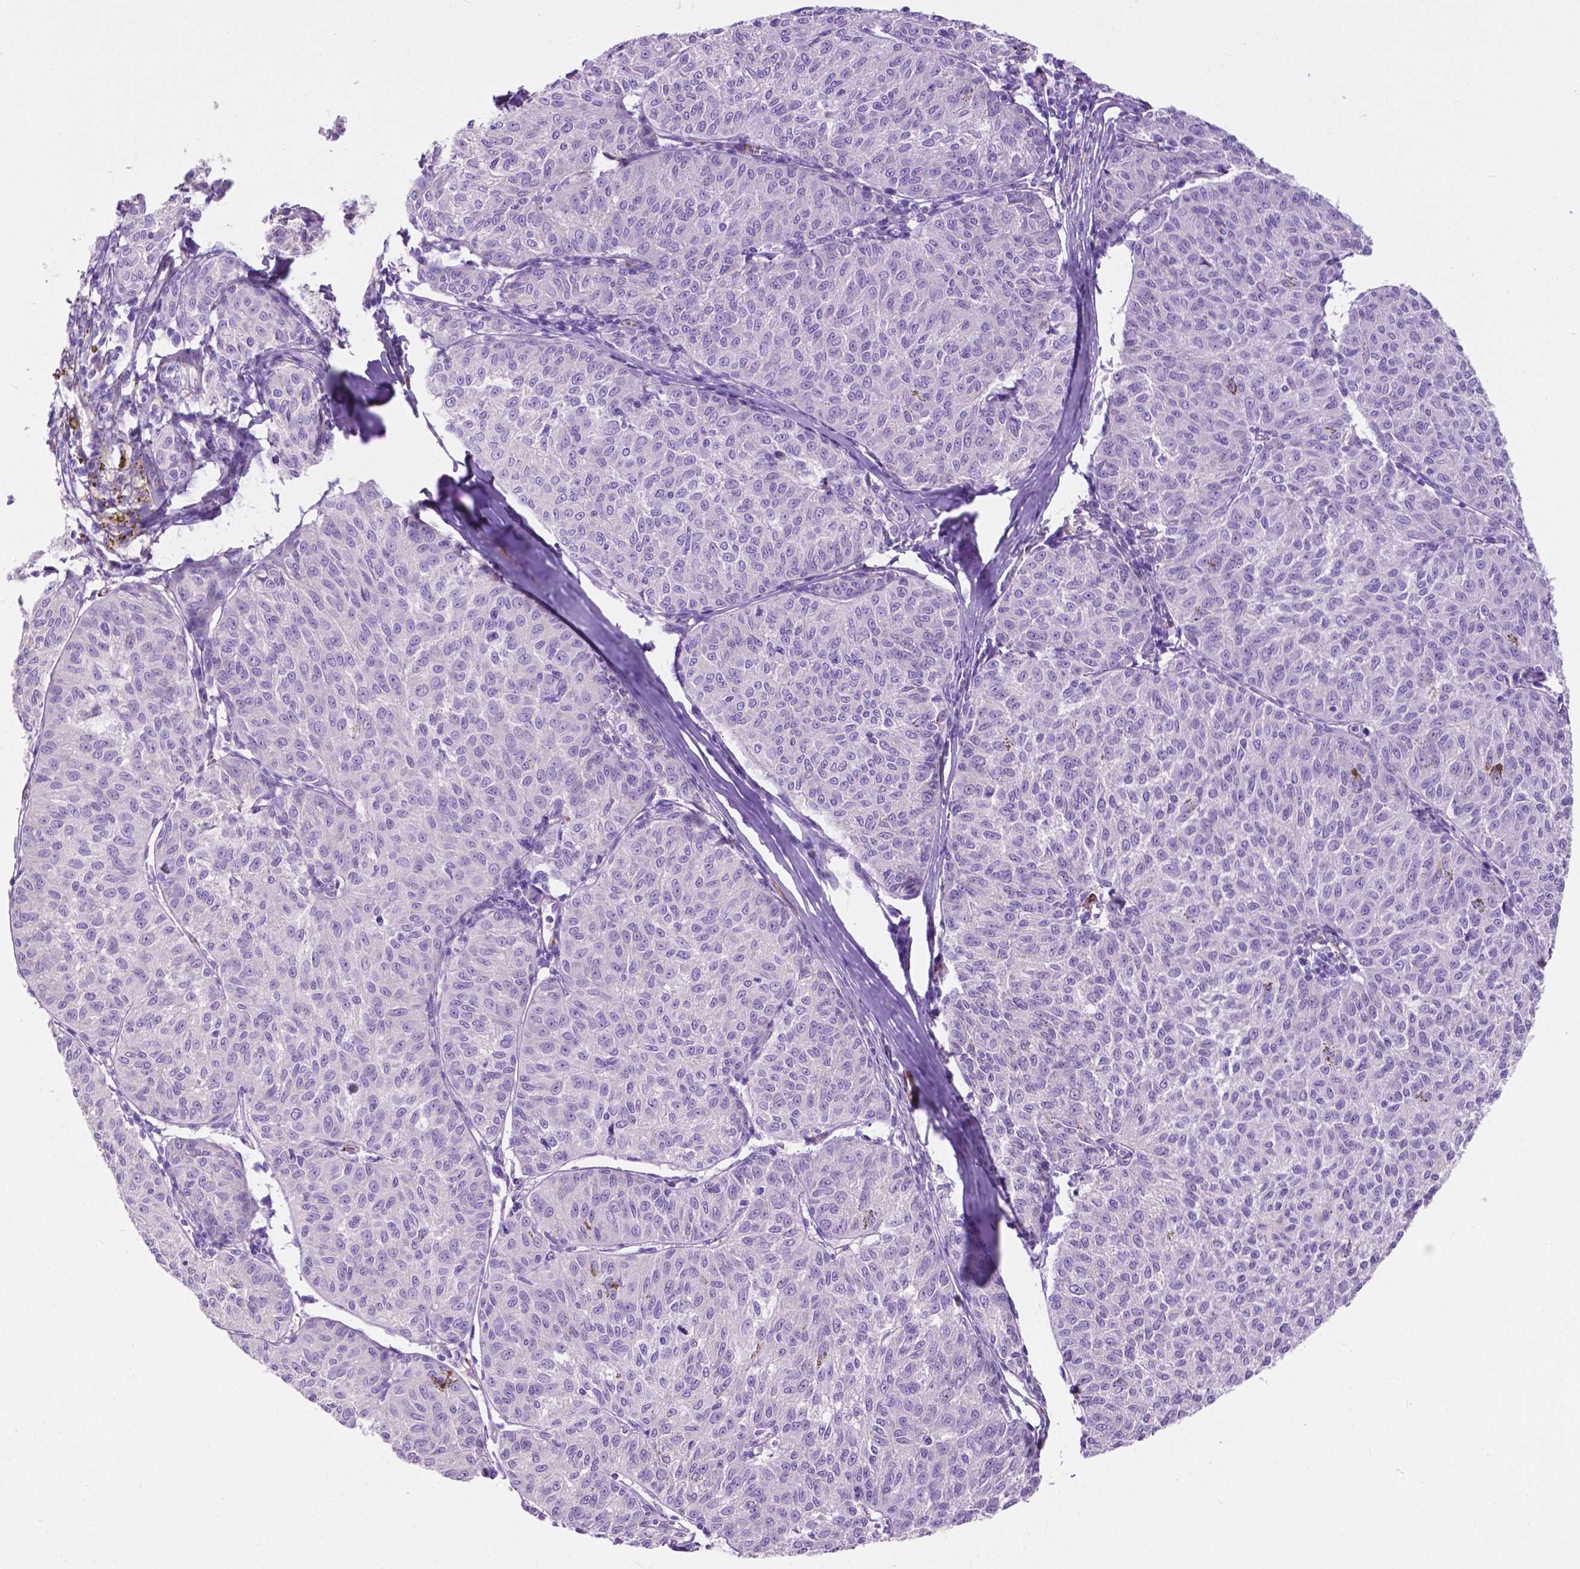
{"staining": {"intensity": "negative", "quantity": "none", "location": "none"}, "tissue": "melanoma", "cell_type": "Tumor cells", "image_type": "cancer", "snomed": [{"axis": "morphology", "description": "Malignant melanoma, NOS"}, {"axis": "topography", "description": "Skin"}], "caption": "The image demonstrates no staining of tumor cells in melanoma.", "gene": "PCDHA12", "patient": {"sex": "female", "age": 72}}